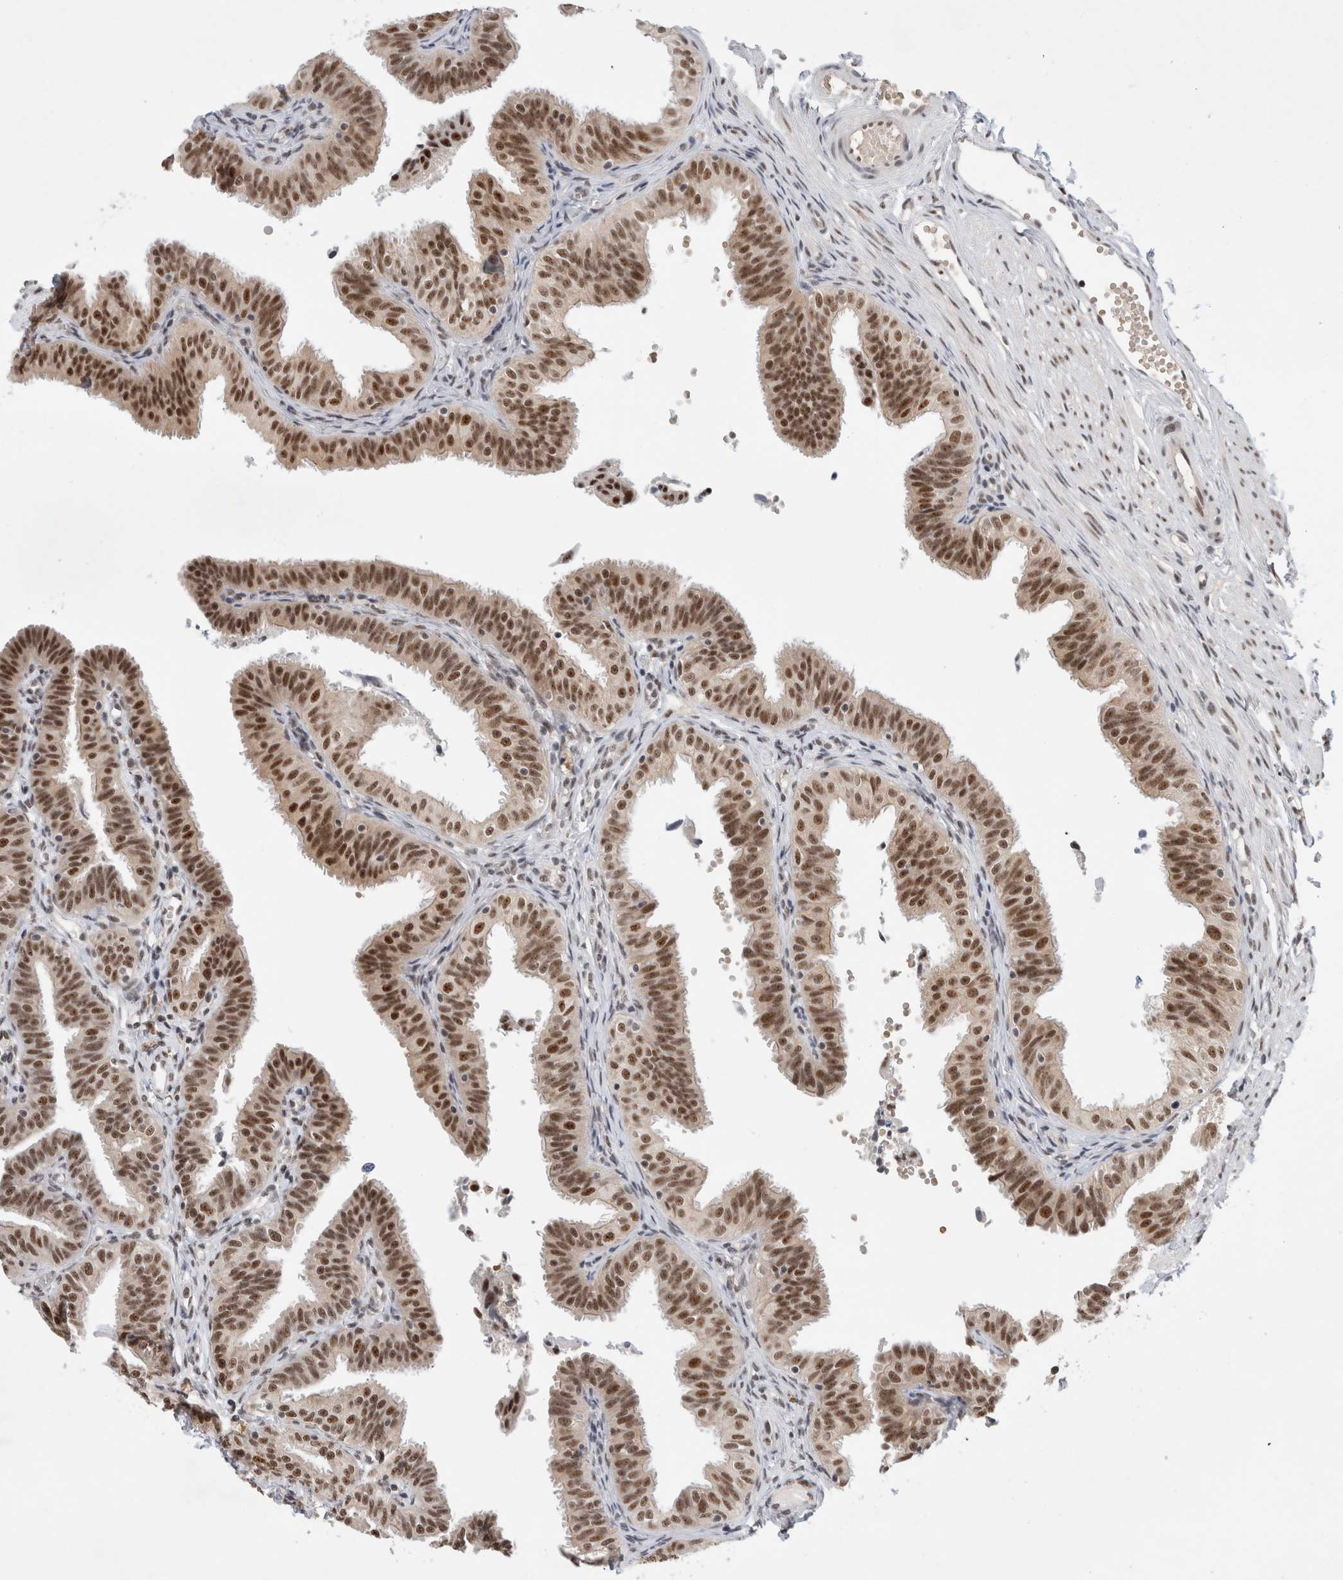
{"staining": {"intensity": "moderate", "quantity": ">75%", "location": "nuclear"}, "tissue": "fallopian tube", "cell_type": "Glandular cells", "image_type": "normal", "snomed": [{"axis": "morphology", "description": "Normal tissue, NOS"}, {"axis": "topography", "description": "Fallopian tube"}], "caption": "A high-resolution image shows IHC staining of normal fallopian tube, which demonstrates moderate nuclear positivity in about >75% of glandular cells. (Brightfield microscopy of DAB IHC at high magnification).", "gene": "NCAPG2", "patient": {"sex": "female", "age": 35}}